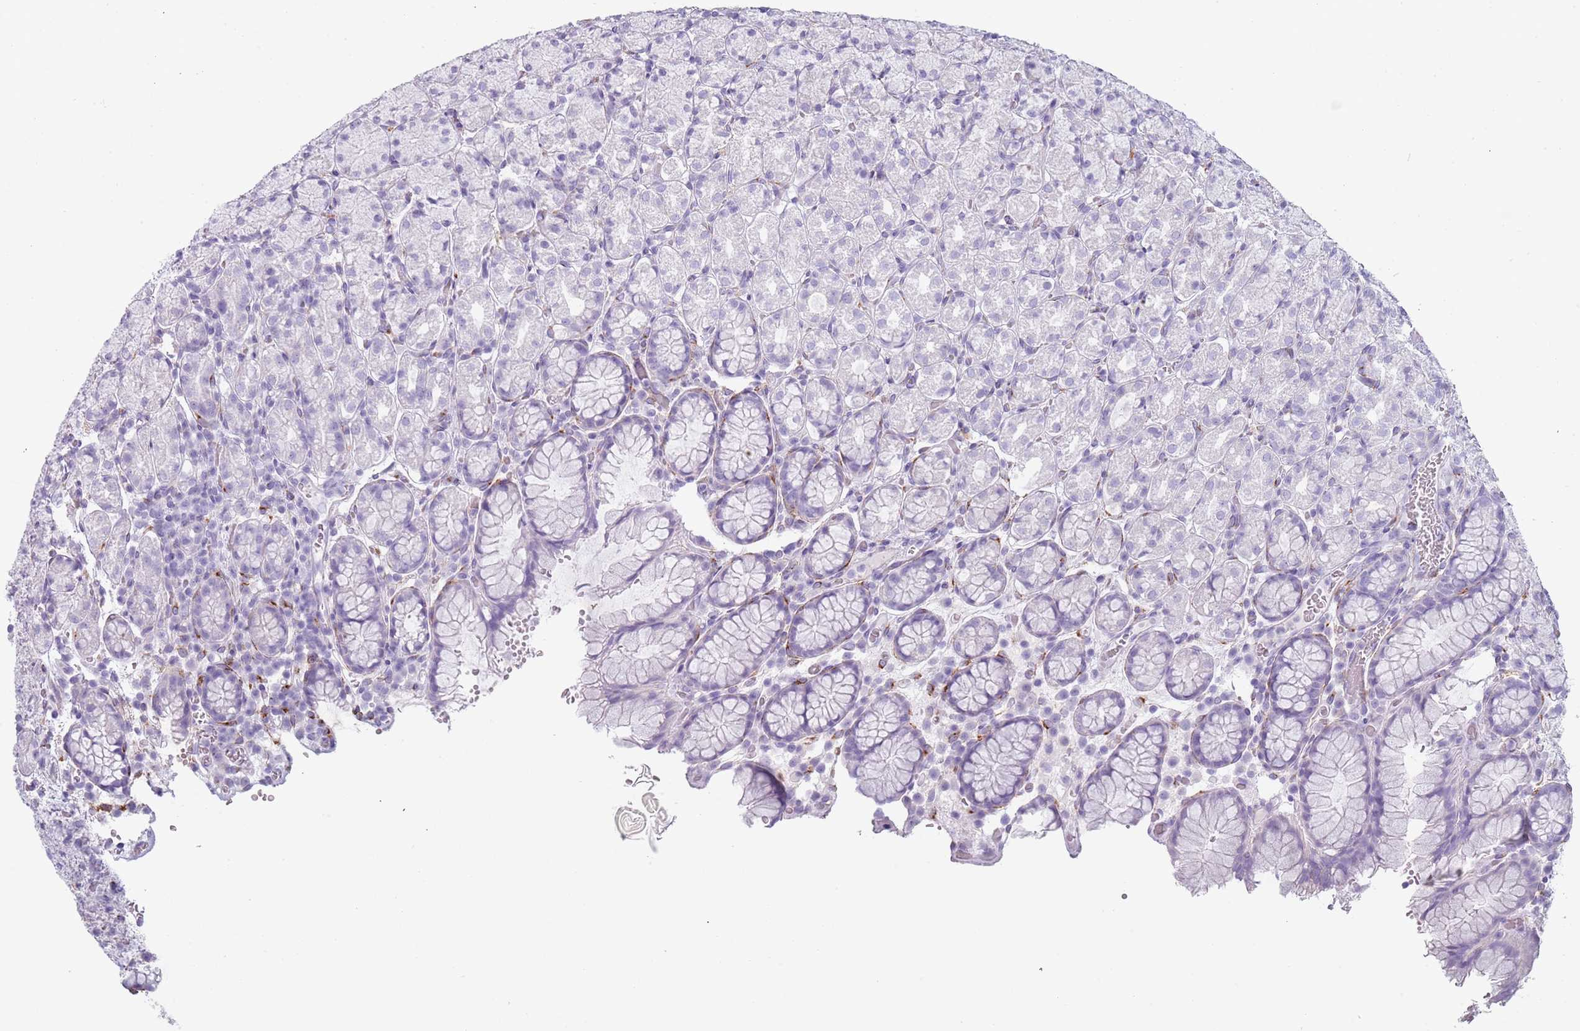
{"staining": {"intensity": "negative", "quantity": "none", "location": "none"}, "tissue": "stomach", "cell_type": "Glandular cells", "image_type": "normal", "snomed": [{"axis": "morphology", "description": "Normal tissue, NOS"}, {"axis": "topography", "description": "Stomach, upper"}, {"axis": "topography", "description": "Stomach"}], "caption": "A photomicrograph of human stomach is negative for staining in glandular cells.", "gene": "COLEC12", "patient": {"sex": "male", "age": 62}}